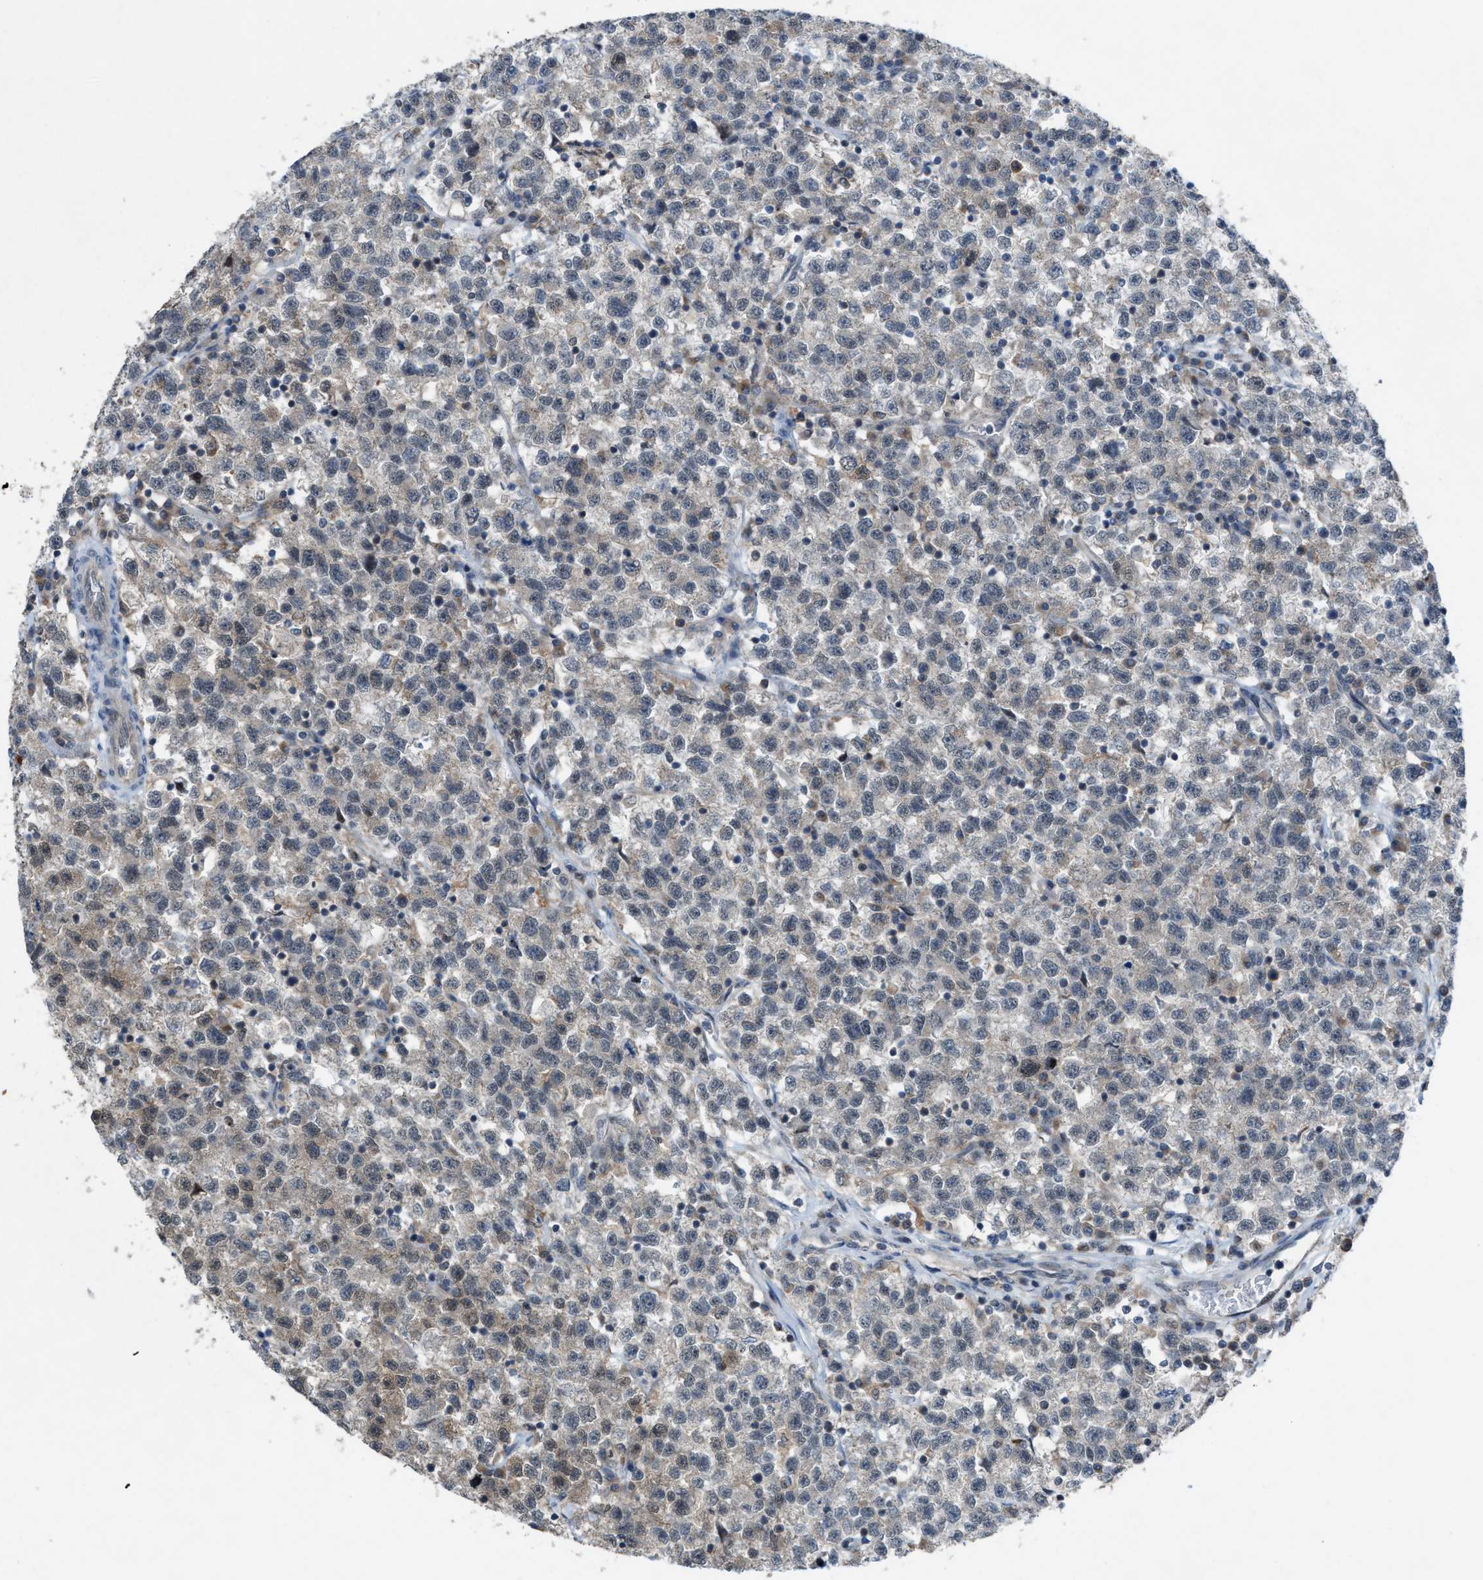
{"staining": {"intensity": "weak", "quantity": "<25%", "location": "cytoplasmic/membranous"}, "tissue": "testis cancer", "cell_type": "Tumor cells", "image_type": "cancer", "snomed": [{"axis": "morphology", "description": "Seminoma, NOS"}, {"axis": "topography", "description": "Testis"}], "caption": "Photomicrograph shows no protein expression in tumor cells of testis cancer (seminoma) tissue.", "gene": "PLAA", "patient": {"sex": "male", "age": 22}}